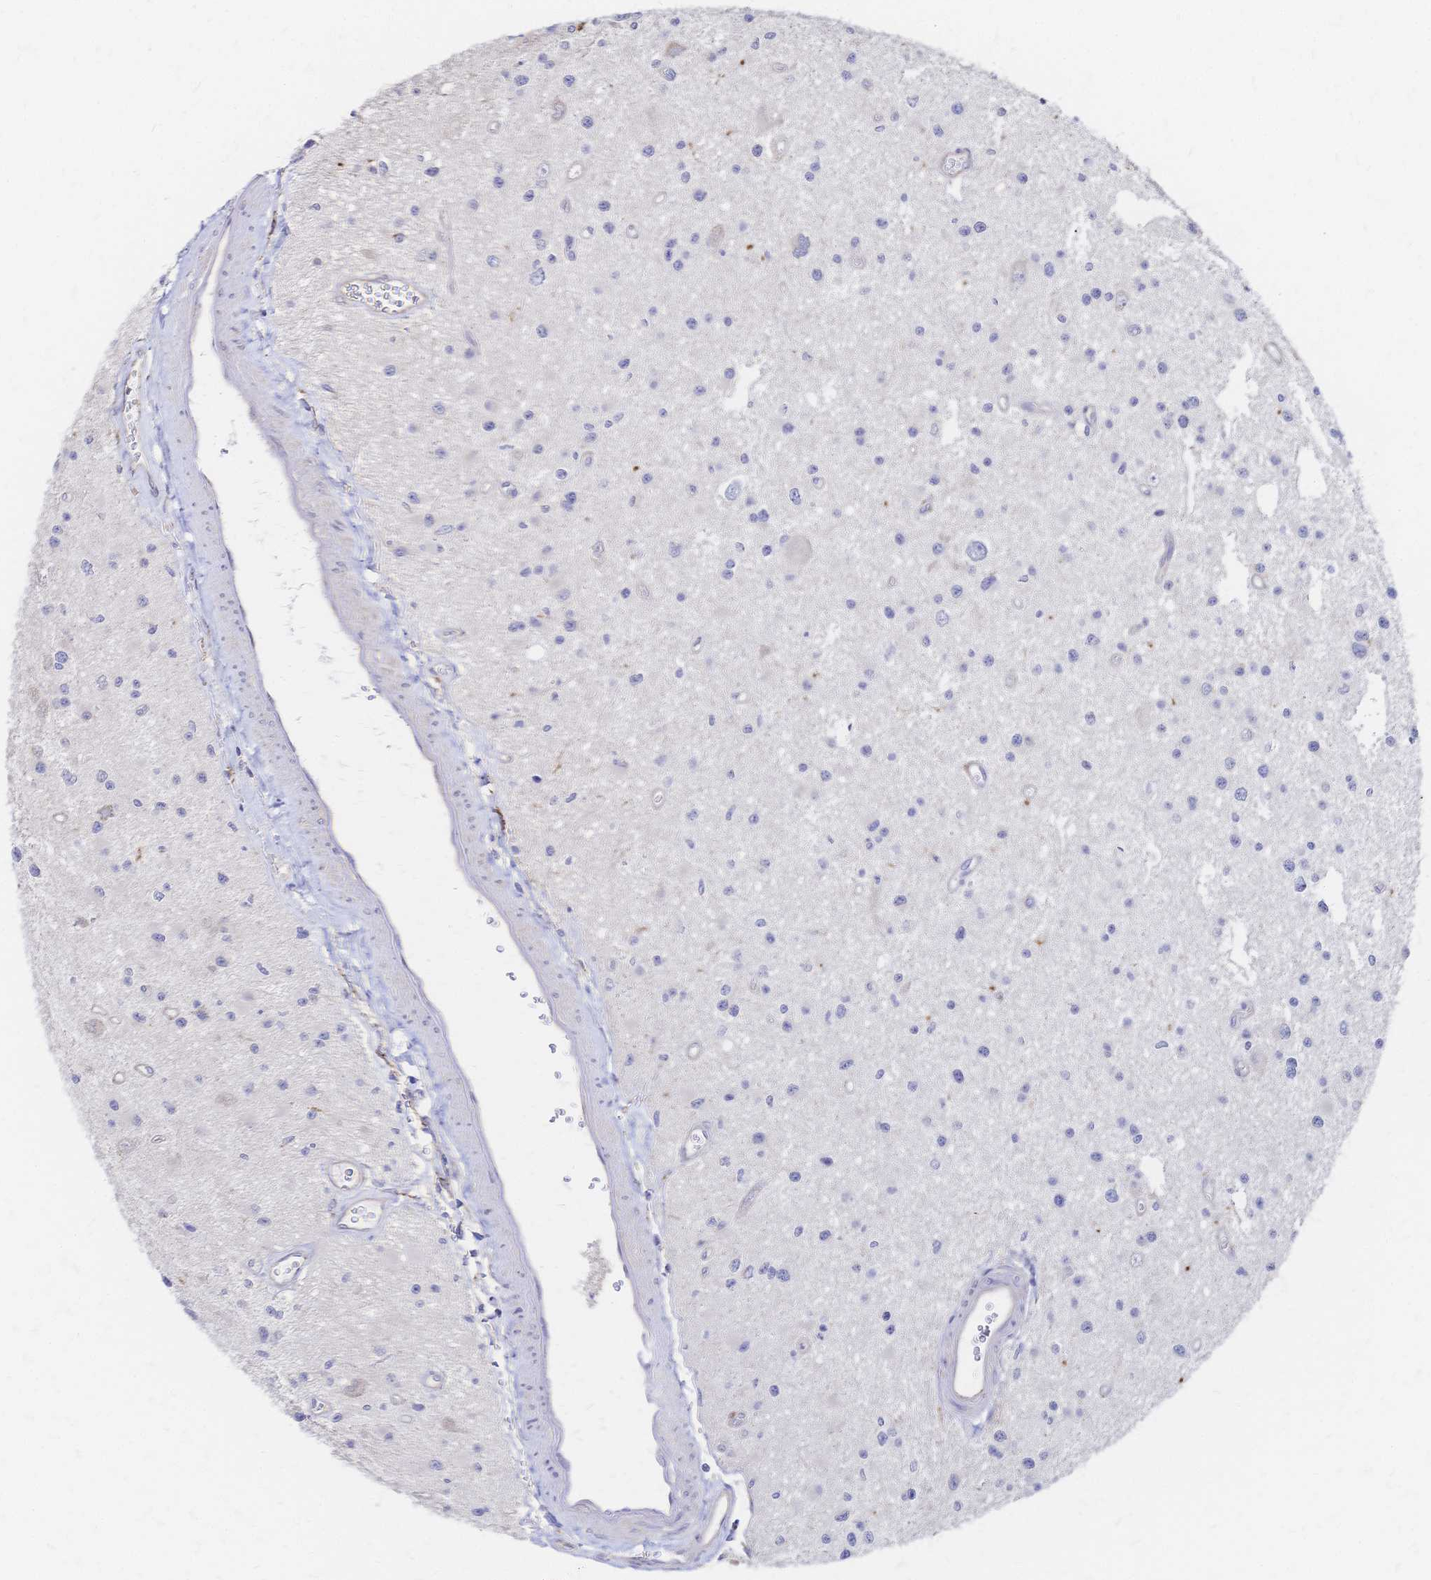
{"staining": {"intensity": "negative", "quantity": "none", "location": "none"}, "tissue": "glioma", "cell_type": "Tumor cells", "image_type": "cancer", "snomed": [{"axis": "morphology", "description": "Glioma, malignant, Low grade"}, {"axis": "topography", "description": "Brain"}], "caption": "IHC of human malignant low-grade glioma exhibits no staining in tumor cells.", "gene": "SLC5A1", "patient": {"sex": "male", "age": 43}}